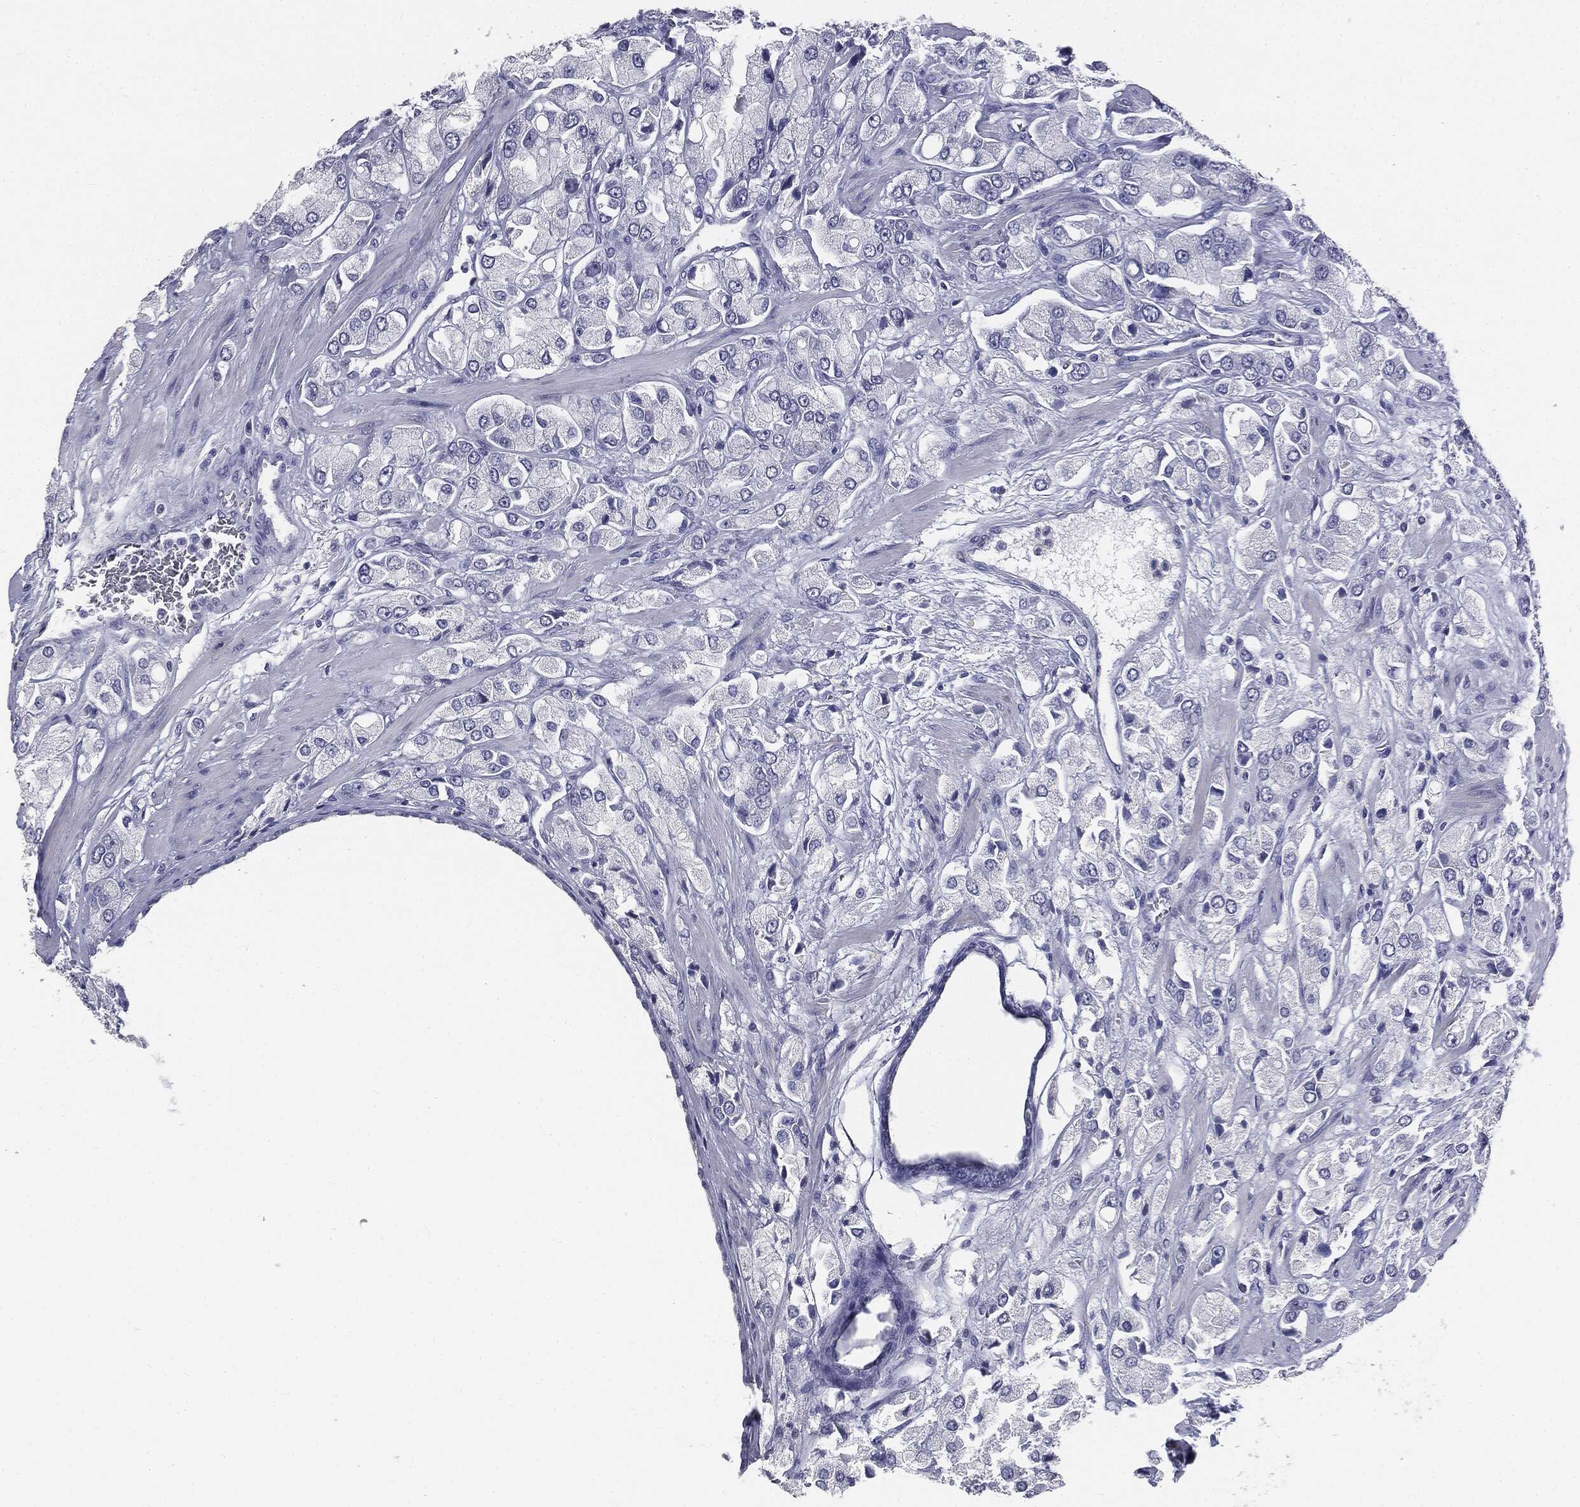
{"staining": {"intensity": "negative", "quantity": "none", "location": "none"}, "tissue": "prostate cancer", "cell_type": "Tumor cells", "image_type": "cancer", "snomed": [{"axis": "morphology", "description": "Adenocarcinoma, NOS"}, {"axis": "topography", "description": "Prostate and seminal vesicle, NOS"}, {"axis": "topography", "description": "Prostate"}], "caption": "Tumor cells are negative for brown protein staining in adenocarcinoma (prostate).", "gene": "AFP", "patient": {"sex": "male", "age": 64}}